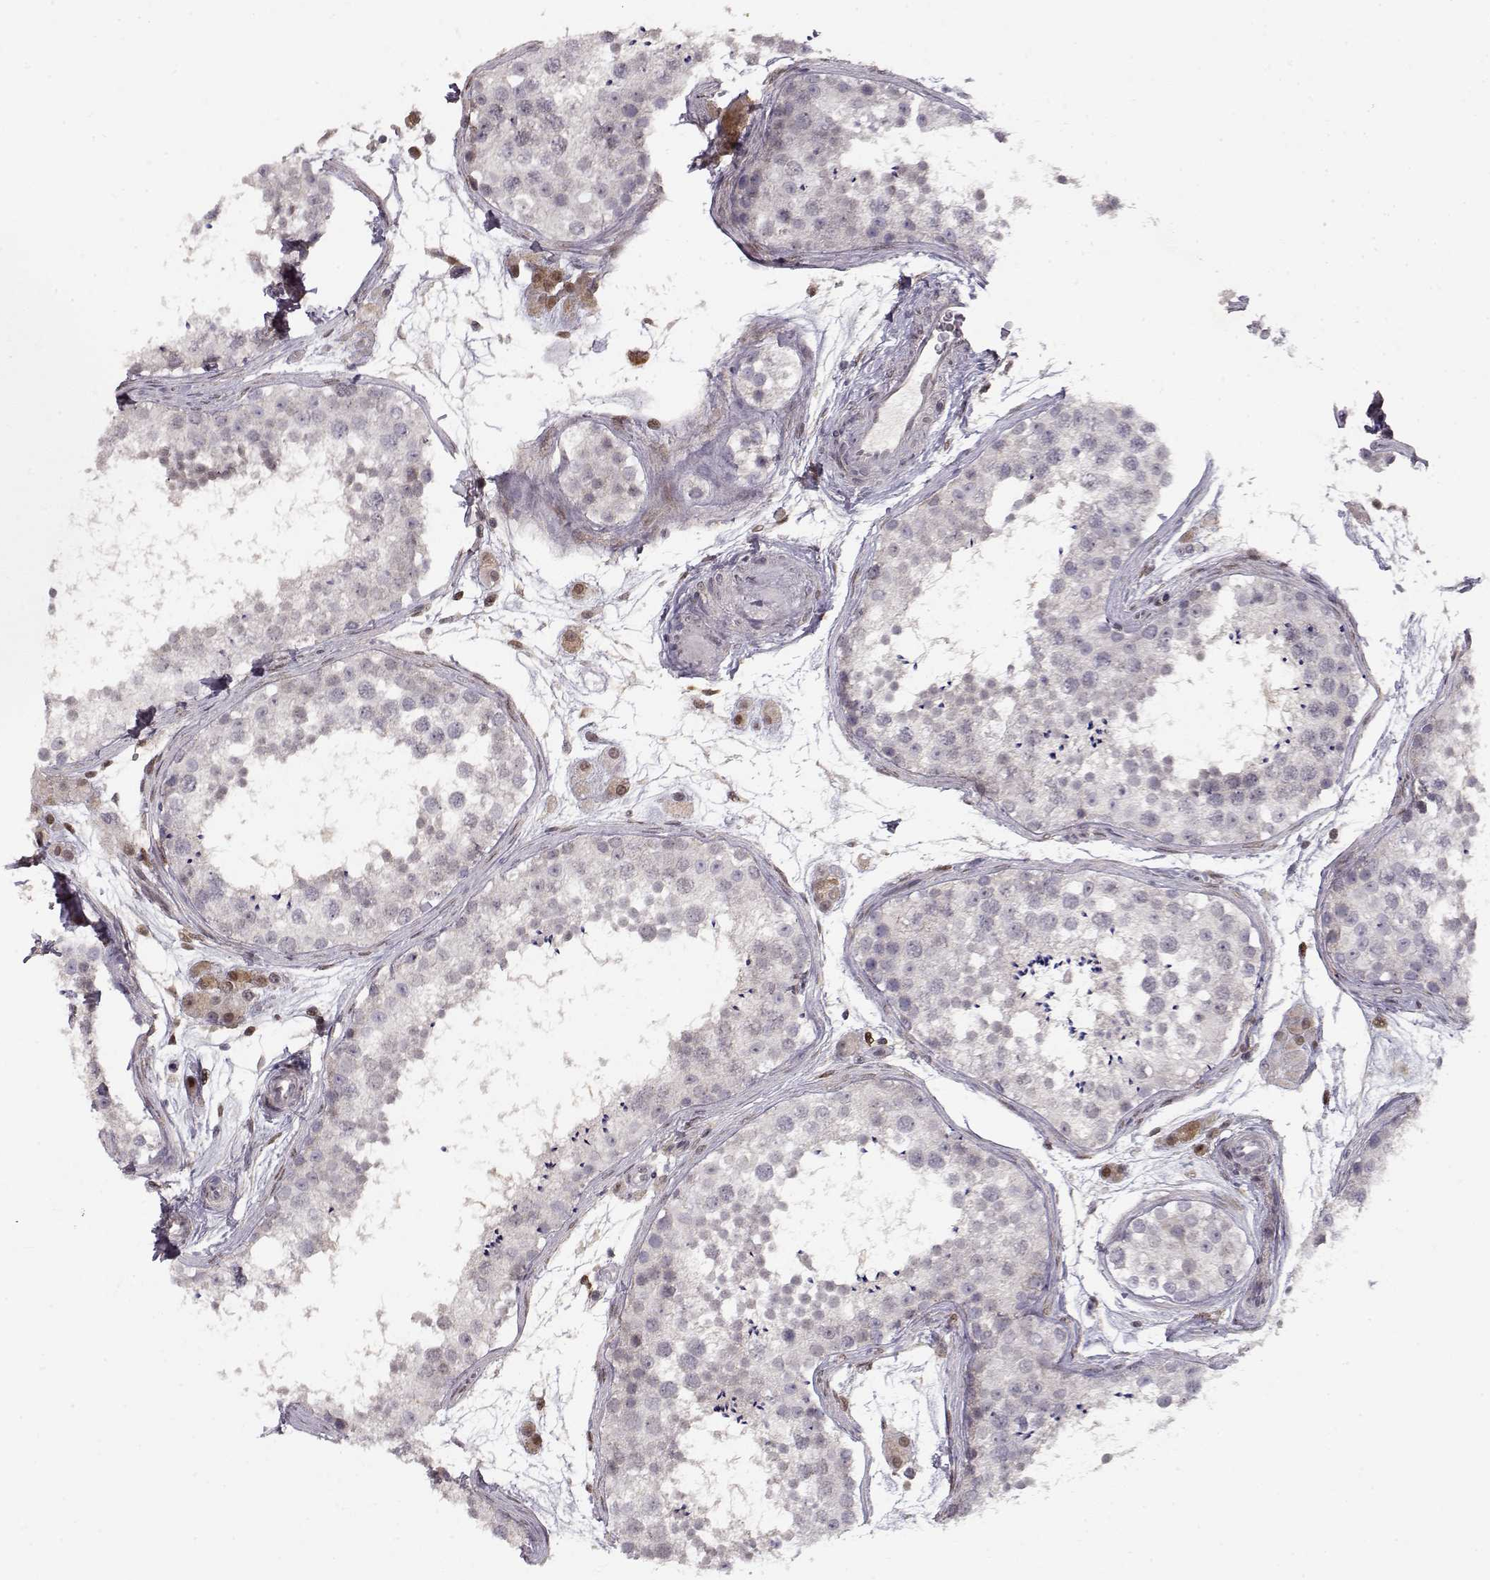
{"staining": {"intensity": "negative", "quantity": "none", "location": "none"}, "tissue": "testis", "cell_type": "Cells in seminiferous ducts", "image_type": "normal", "snomed": [{"axis": "morphology", "description": "Normal tissue, NOS"}, {"axis": "topography", "description": "Testis"}], "caption": "Immunohistochemical staining of benign testis reveals no significant staining in cells in seminiferous ducts.", "gene": "CDK4", "patient": {"sex": "male", "age": 41}}